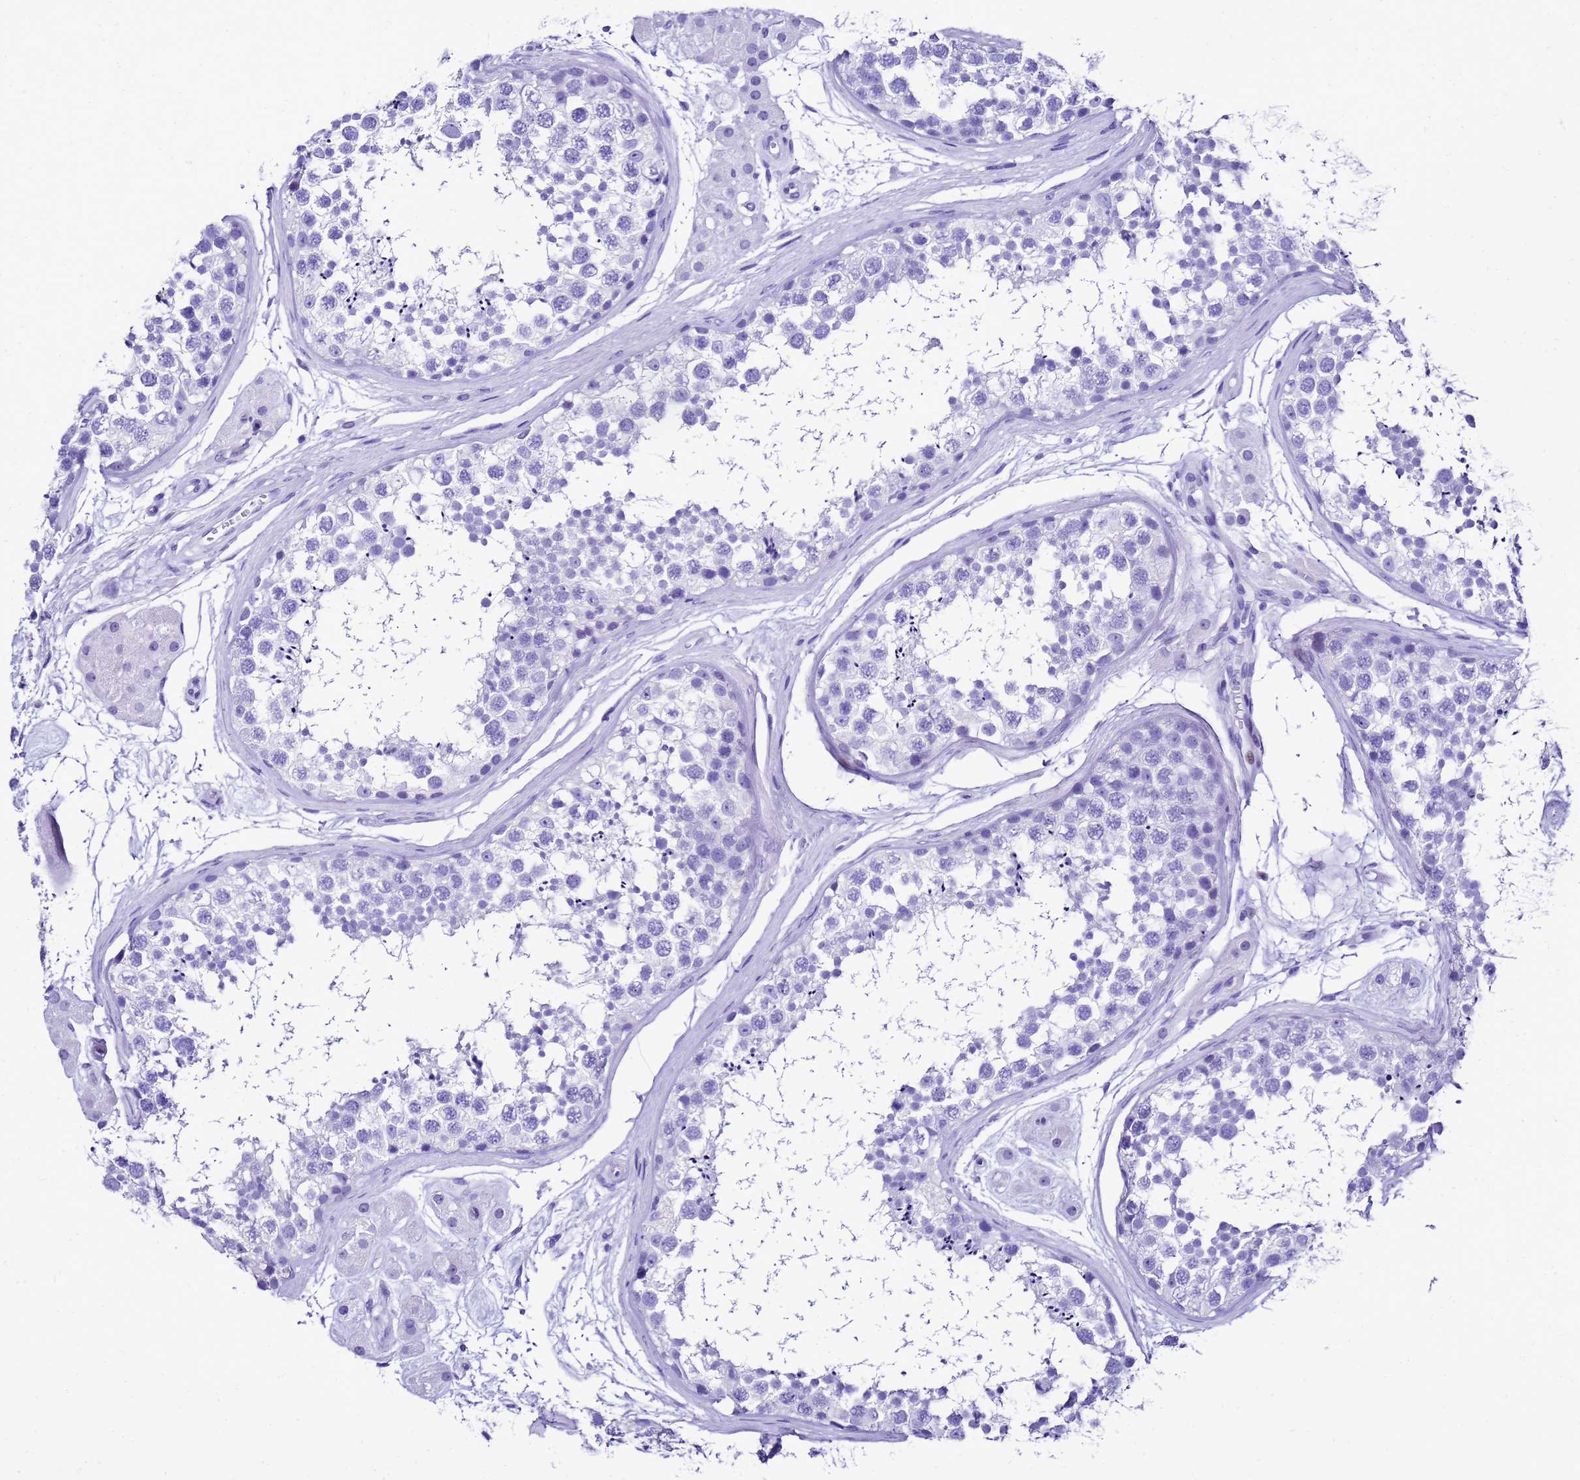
{"staining": {"intensity": "negative", "quantity": "none", "location": "none"}, "tissue": "testis", "cell_type": "Cells in seminiferous ducts", "image_type": "normal", "snomed": [{"axis": "morphology", "description": "Normal tissue, NOS"}, {"axis": "topography", "description": "Testis"}], "caption": "This is a photomicrograph of immunohistochemistry (IHC) staining of benign testis, which shows no staining in cells in seminiferous ducts.", "gene": "UGT2A1", "patient": {"sex": "male", "age": 56}}